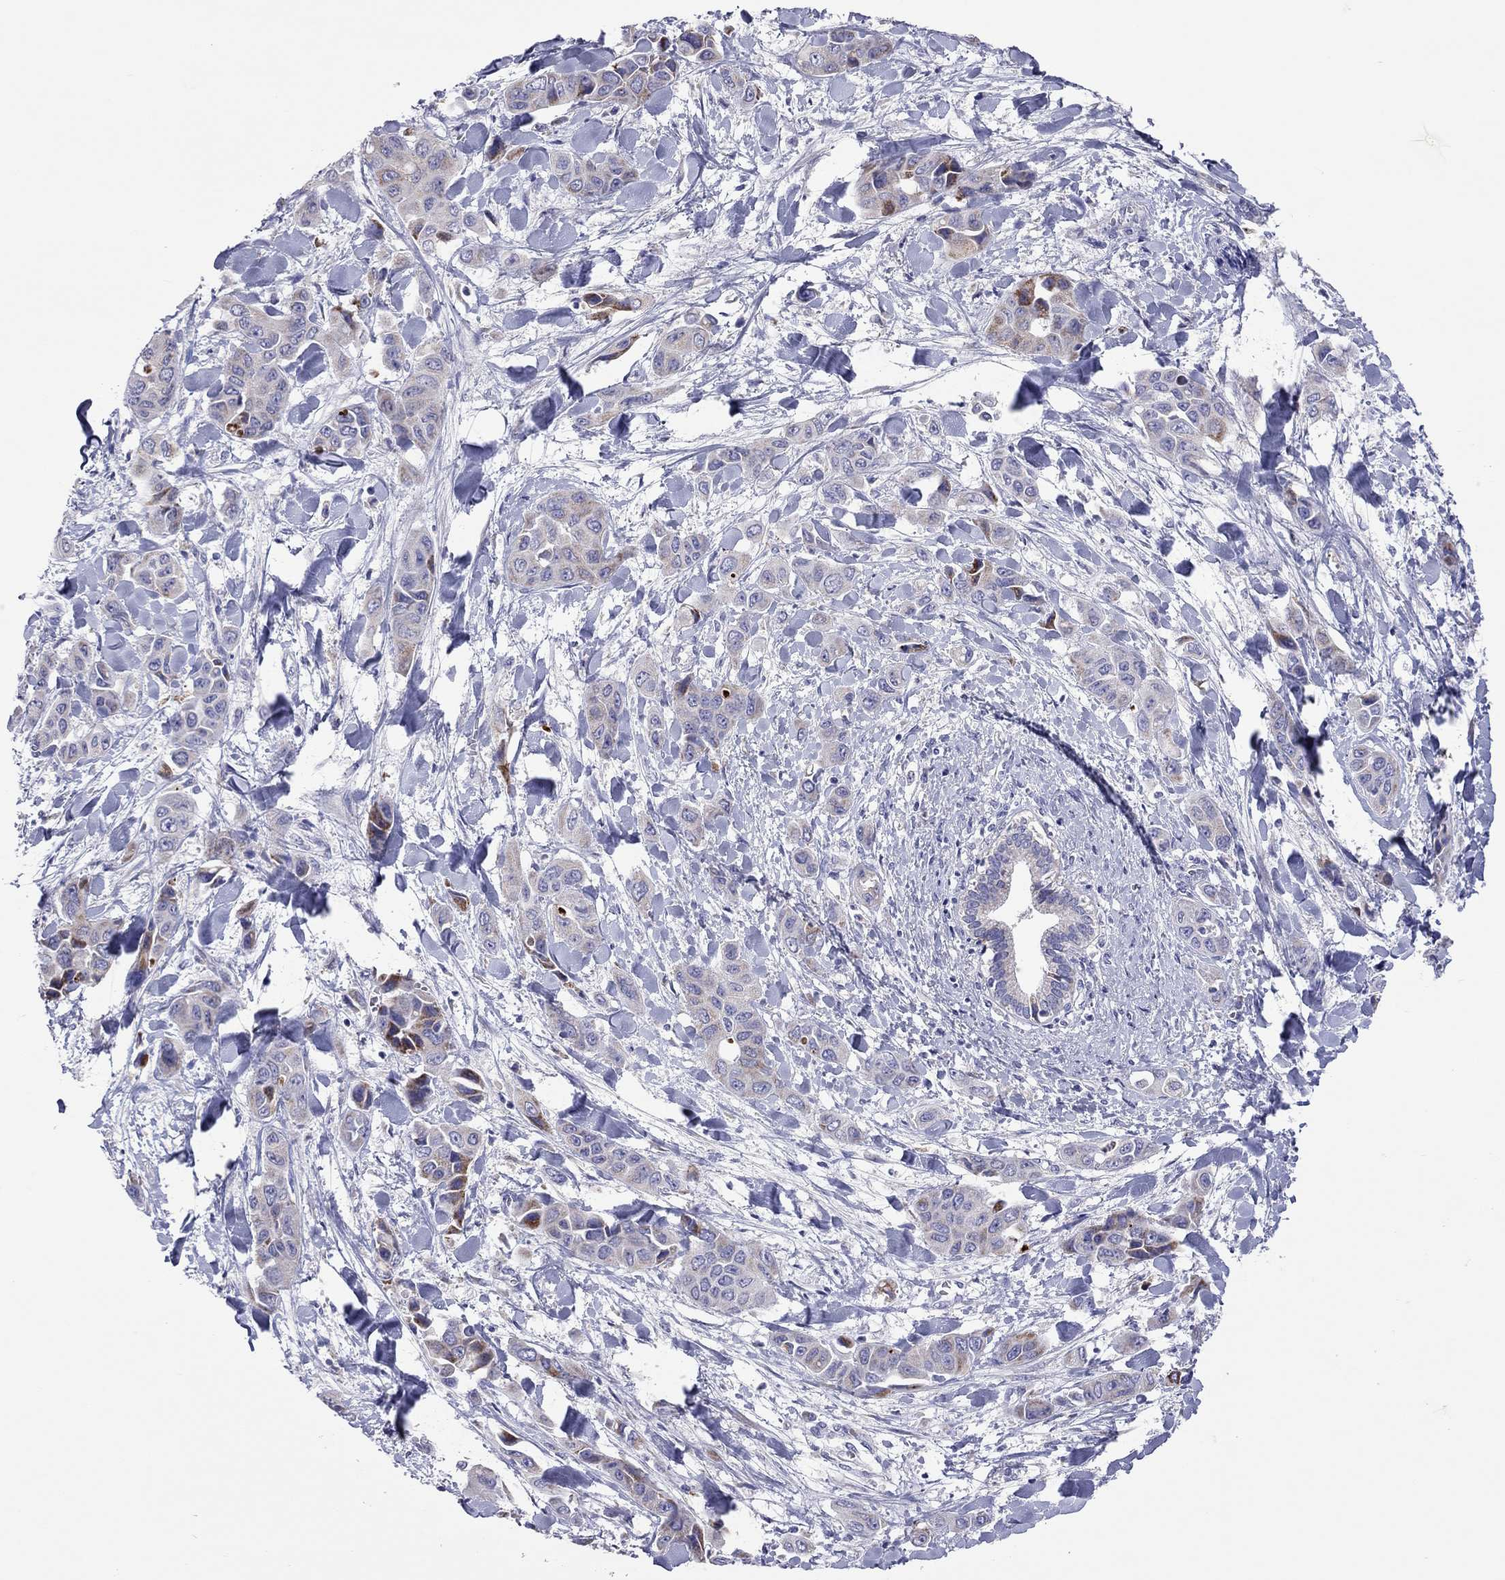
{"staining": {"intensity": "moderate", "quantity": "25%-75%", "location": "cytoplasmic/membranous"}, "tissue": "liver cancer", "cell_type": "Tumor cells", "image_type": "cancer", "snomed": [{"axis": "morphology", "description": "Cholangiocarcinoma"}, {"axis": "topography", "description": "Liver"}], "caption": "Cholangiocarcinoma (liver) stained with a brown dye exhibits moderate cytoplasmic/membranous positive expression in approximately 25%-75% of tumor cells.", "gene": "COL9A1", "patient": {"sex": "female", "age": 52}}